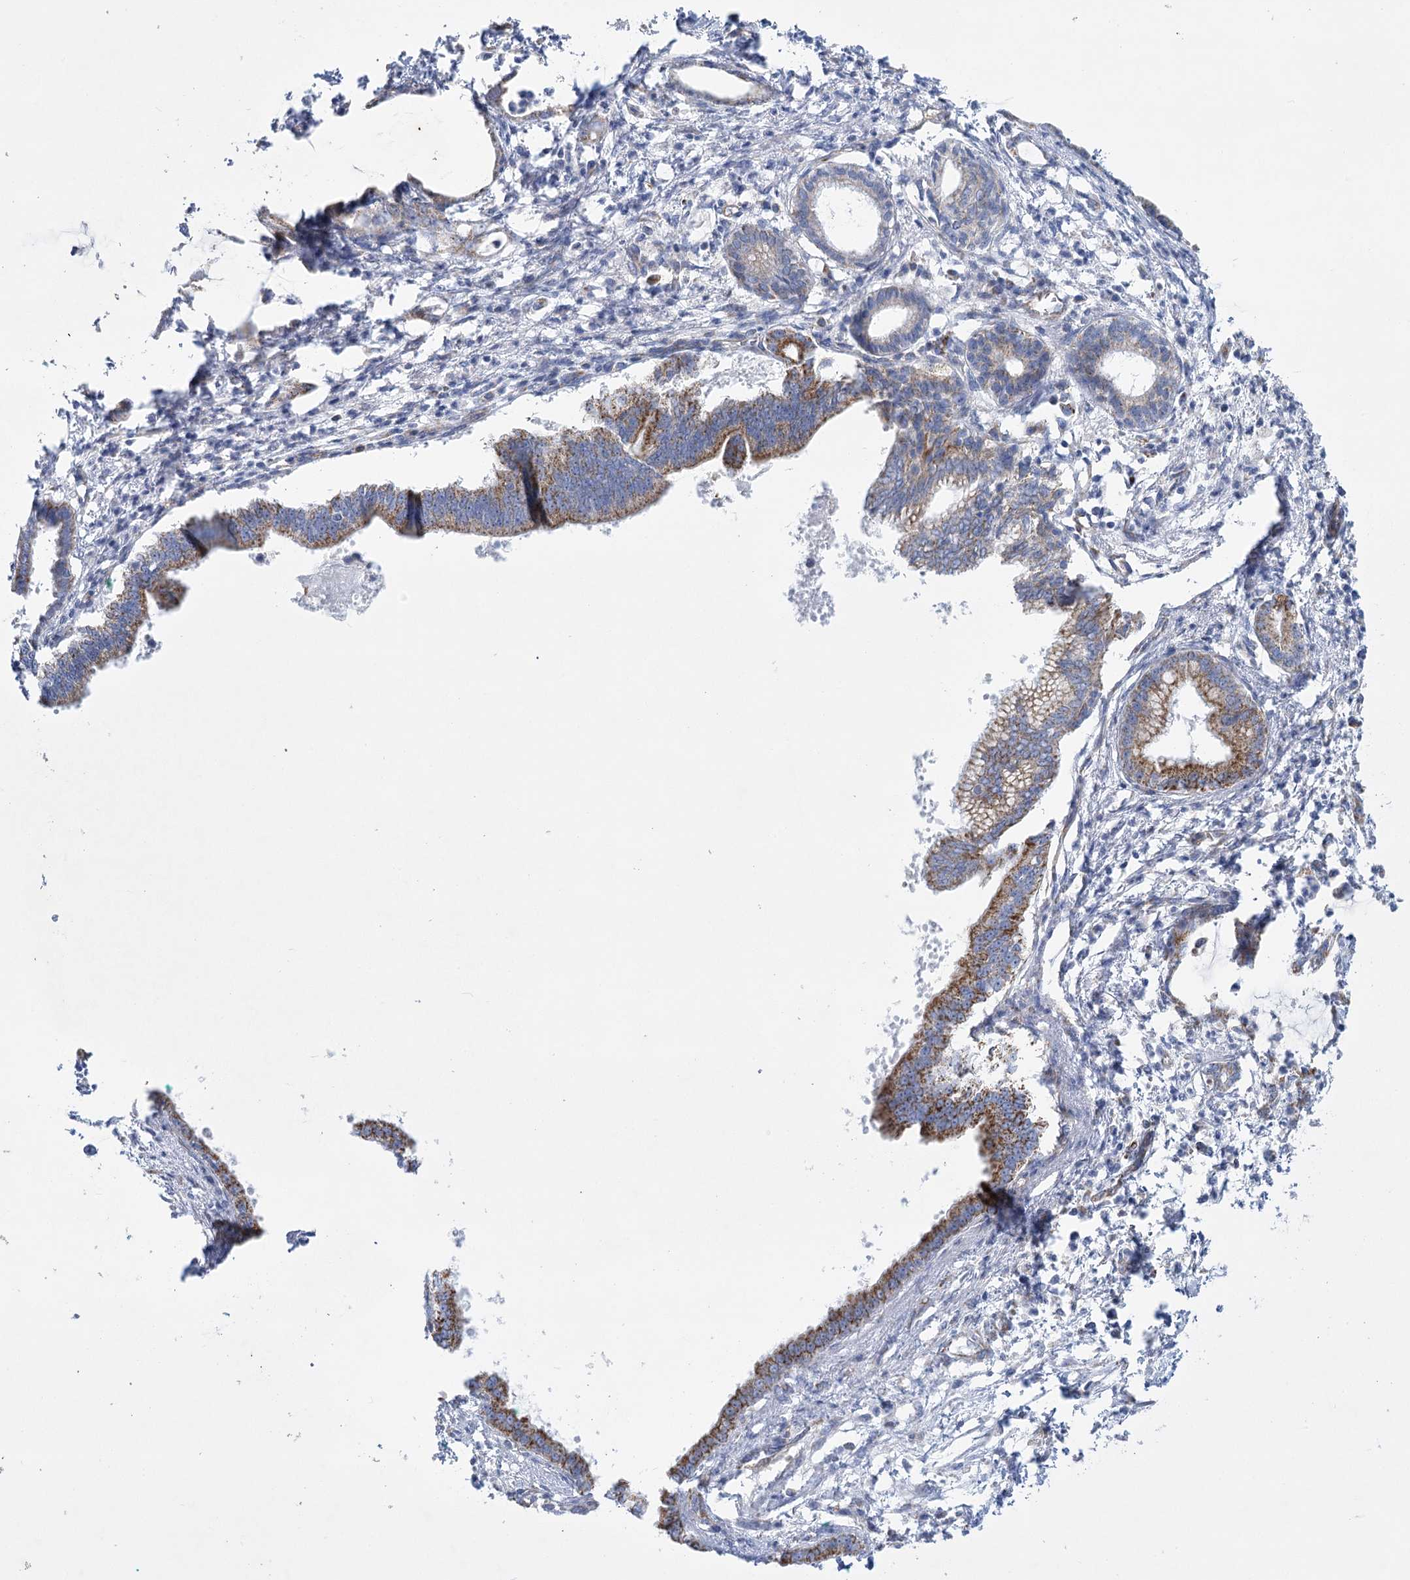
{"staining": {"intensity": "moderate", "quantity": "<25%", "location": "cytoplasmic/membranous"}, "tissue": "pancreatic cancer", "cell_type": "Tumor cells", "image_type": "cancer", "snomed": [{"axis": "morphology", "description": "Adenocarcinoma, NOS"}, {"axis": "topography", "description": "Pancreas"}], "caption": "Brown immunohistochemical staining in pancreatic adenocarcinoma reveals moderate cytoplasmic/membranous expression in about <25% of tumor cells.", "gene": "DHTKD1", "patient": {"sex": "female", "age": 55}}